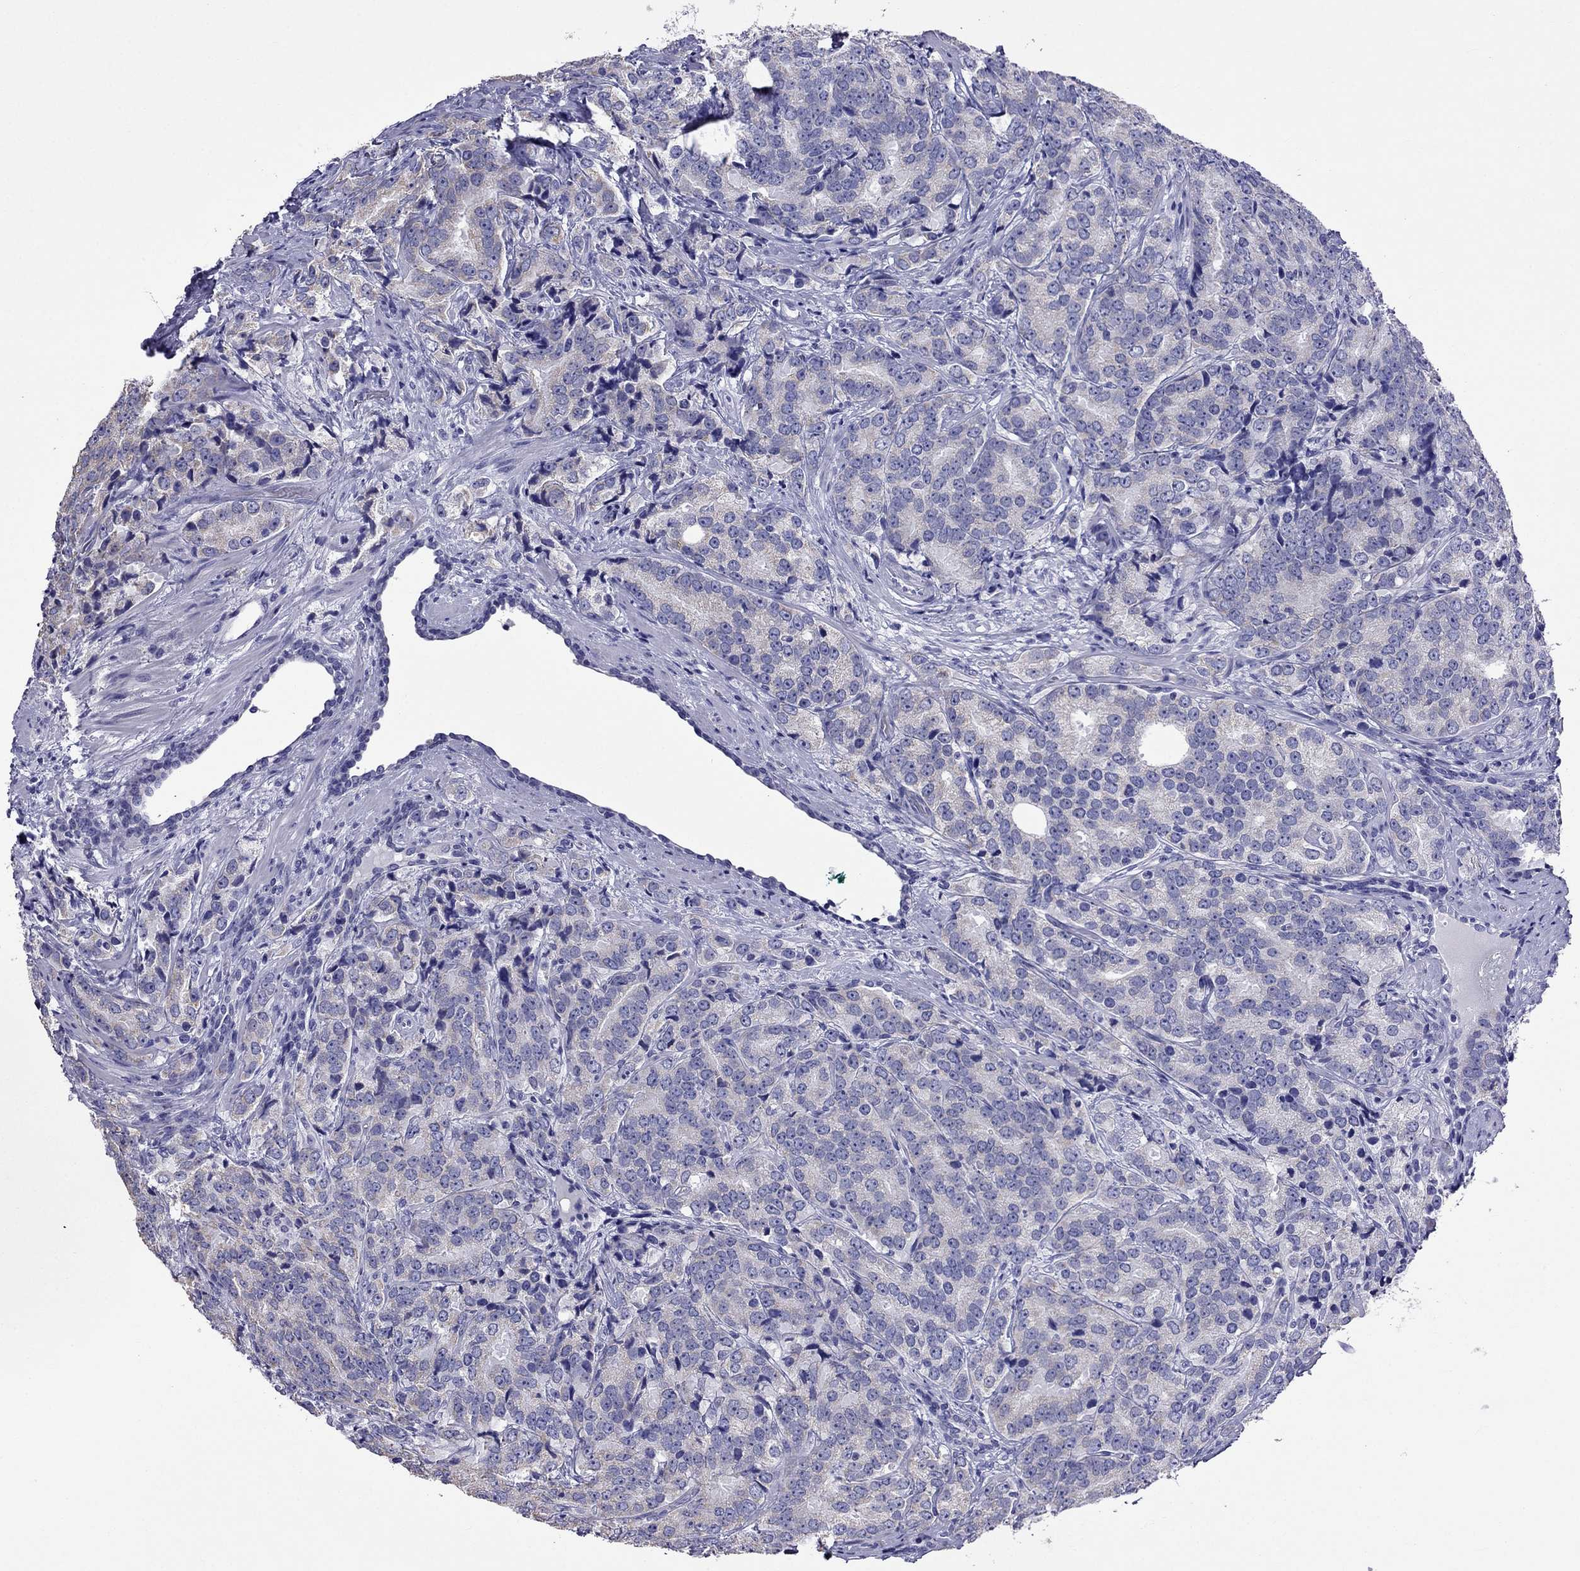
{"staining": {"intensity": "negative", "quantity": "none", "location": "none"}, "tissue": "prostate cancer", "cell_type": "Tumor cells", "image_type": "cancer", "snomed": [{"axis": "morphology", "description": "Adenocarcinoma, NOS"}, {"axis": "topography", "description": "Prostate"}], "caption": "An IHC histopathology image of prostate adenocarcinoma is shown. There is no staining in tumor cells of prostate adenocarcinoma.", "gene": "TDRD1", "patient": {"sex": "male", "age": 71}}